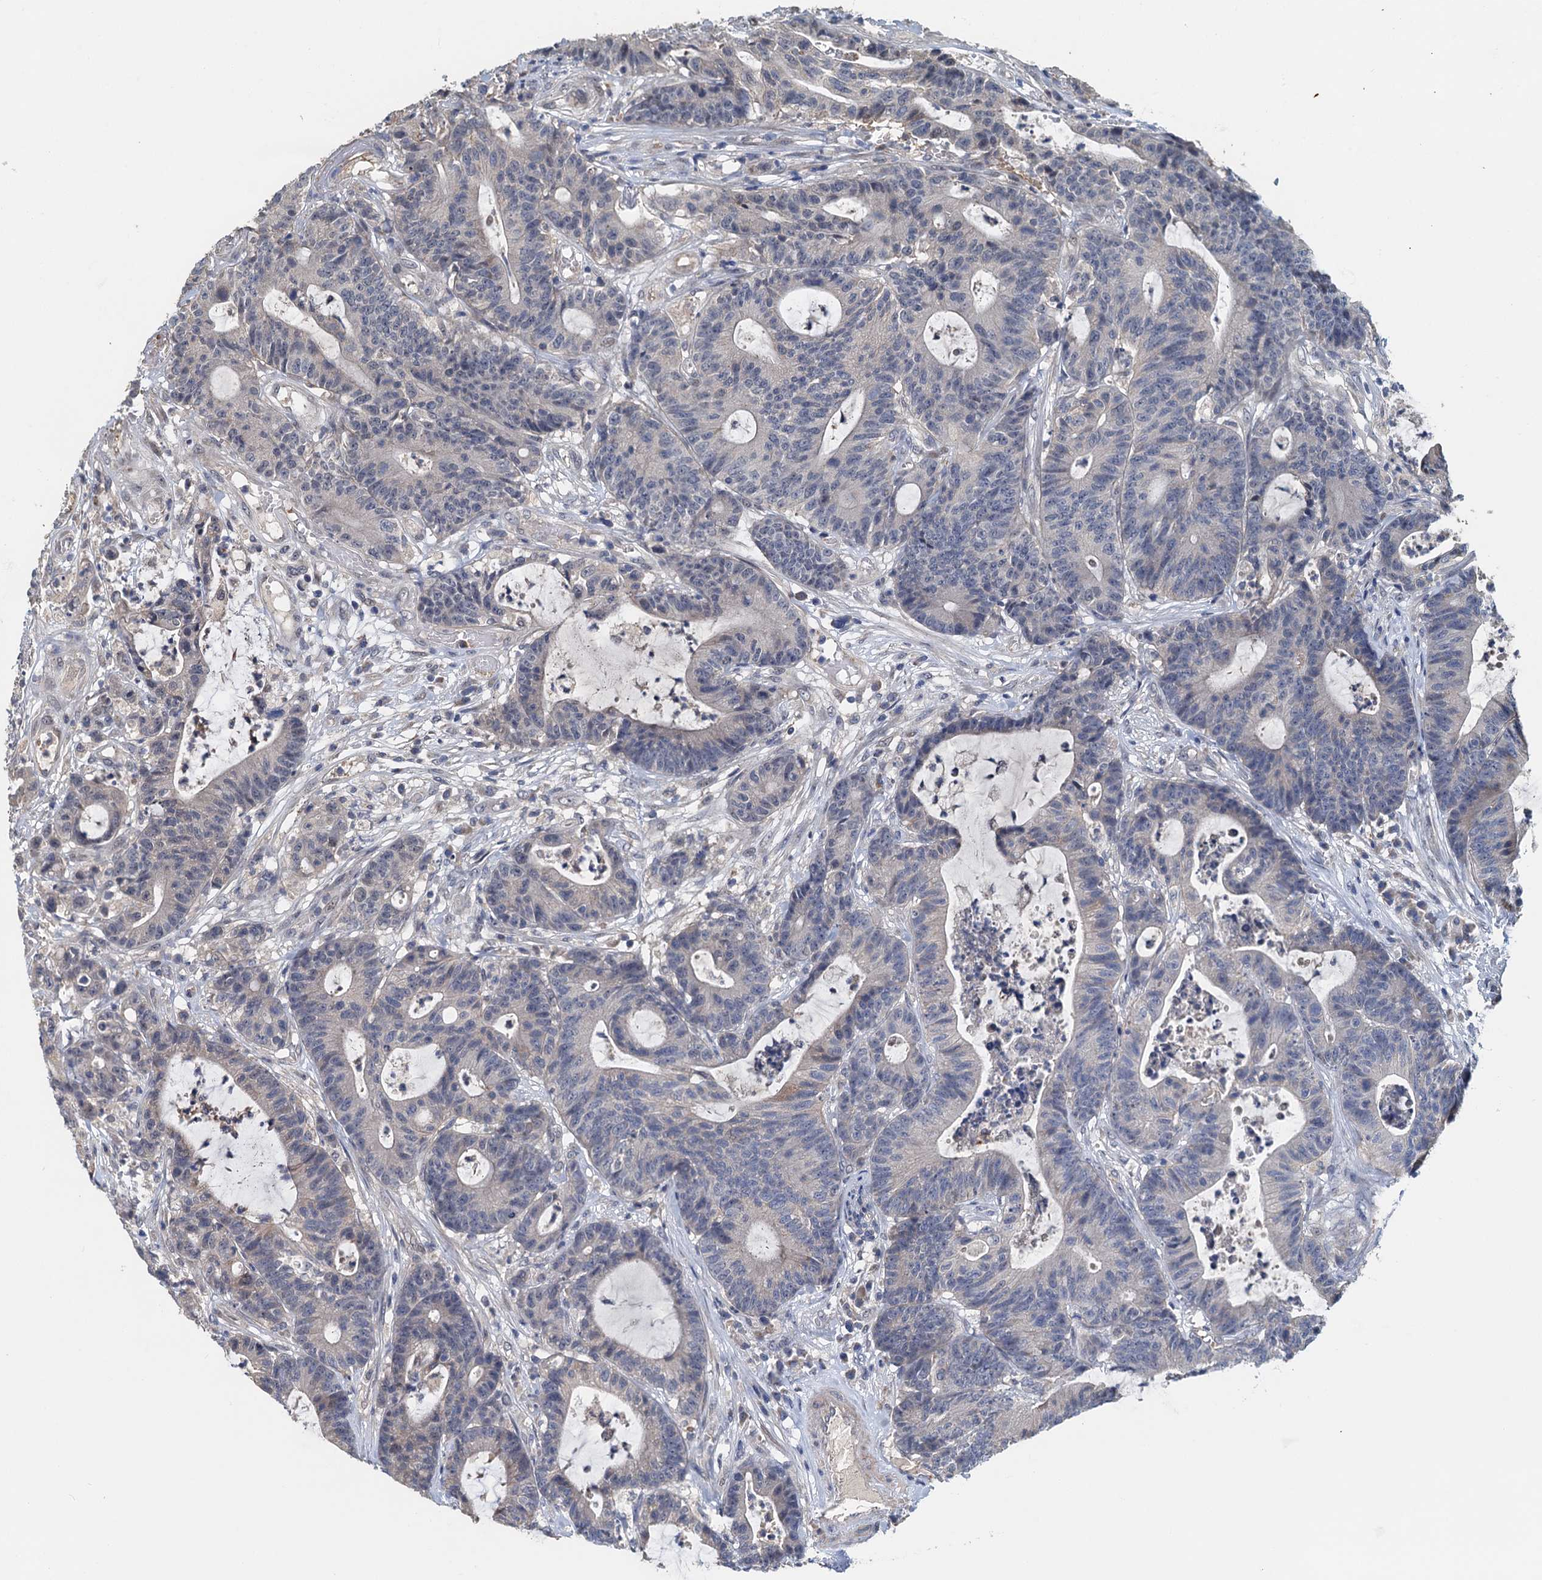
{"staining": {"intensity": "negative", "quantity": "none", "location": "none"}, "tissue": "colorectal cancer", "cell_type": "Tumor cells", "image_type": "cancer", "snomed": [{"axis": "morphology", "description": "Adenocarcinoma, NOS"}, {"axis": "topography", "description": "Colon"}], "caption": "Micrograph shows no protein positivity in tumor cells of adenocarcinoma (colorectal) tissue.", "gene": "ZNF606", "patient": {"sex": "female", "age": 84}}